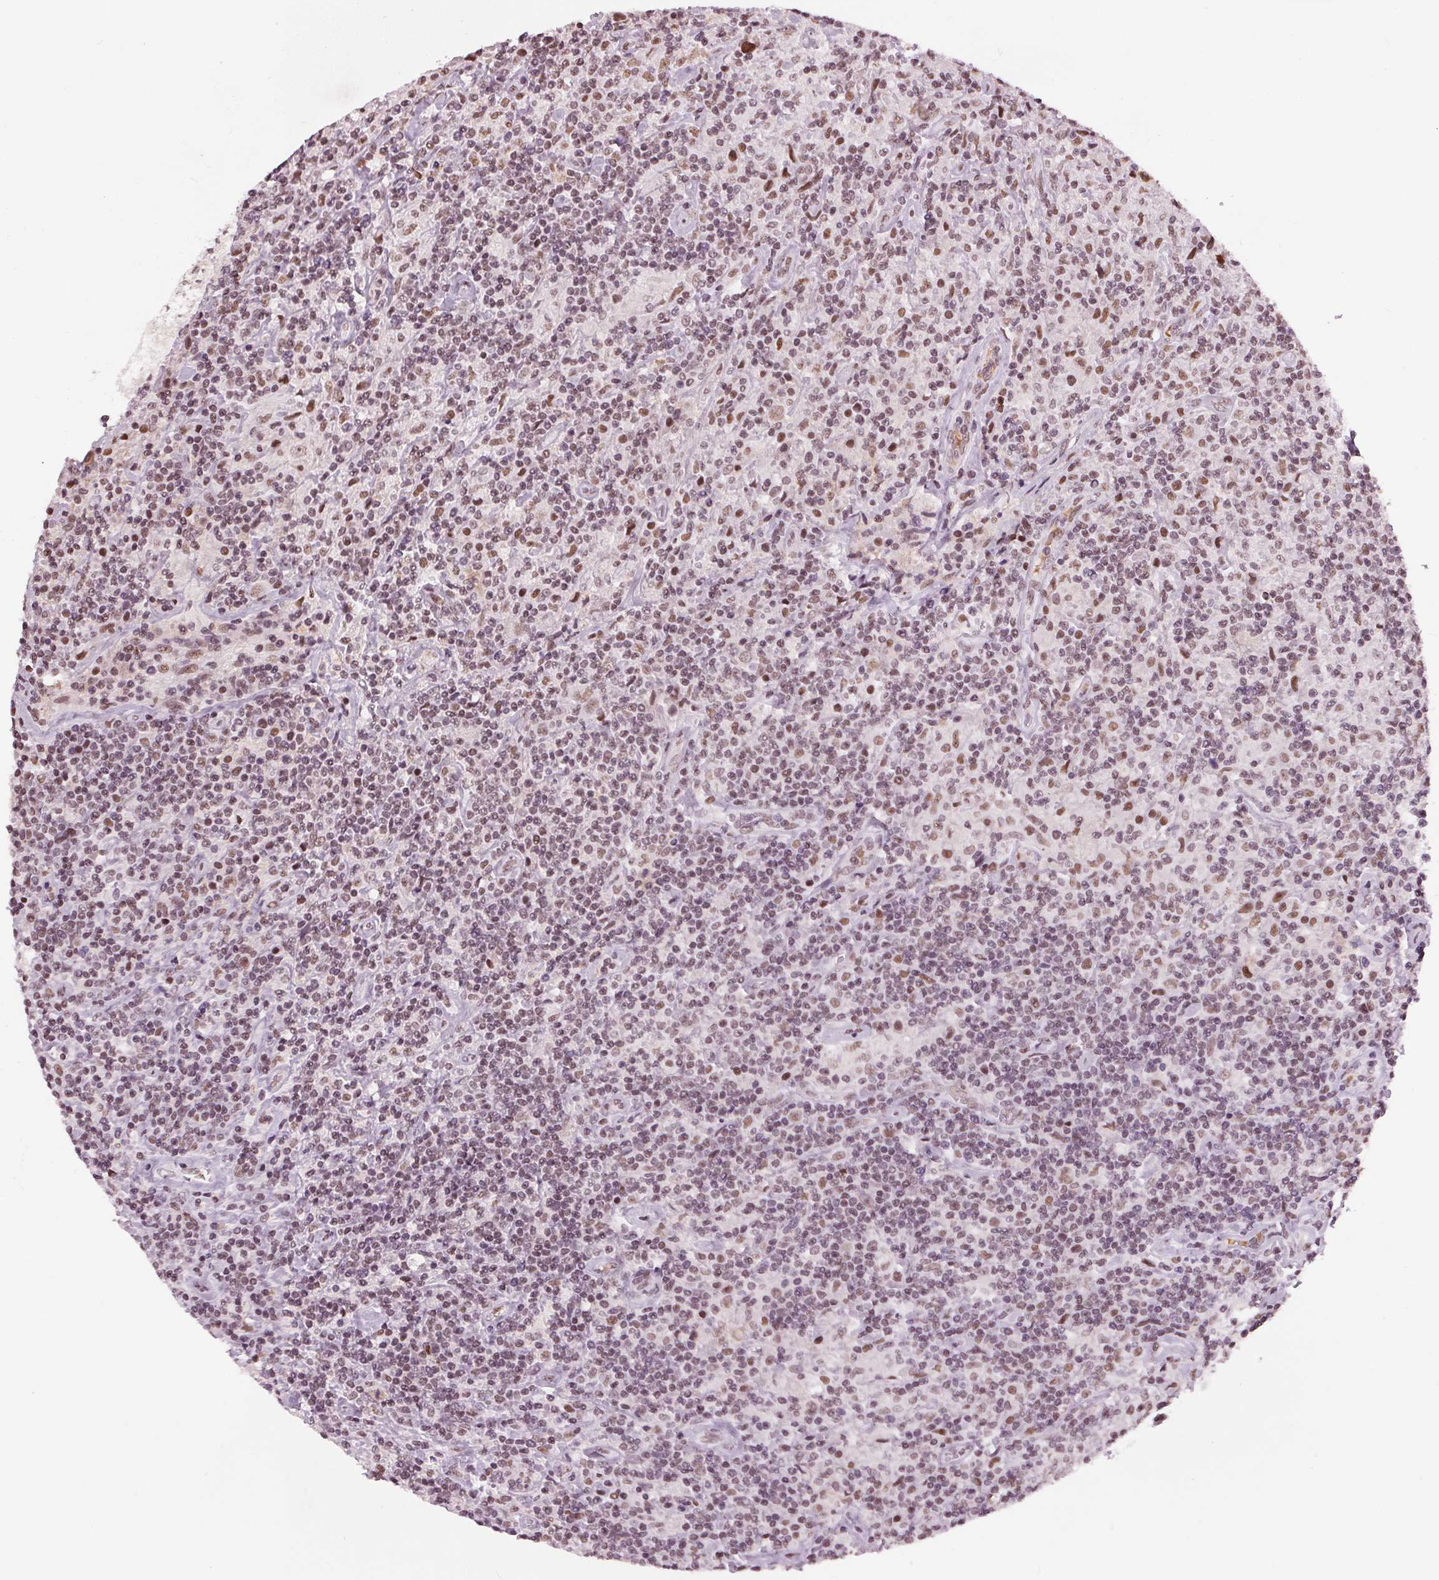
{"staining": {"intensity": "weak", "quantity": ">75%", "location": "nuclear"}, "tissue": "lymphoma", "cell_type": "Tumor cells", "image_type": "cancer", "snomed": [{"axis": "morphology", "description": "Hodgkin's disease, NOS"}, {"axis": "topography", "description": "Lymph node"}], "caption": "DAB (3,3'-diaminobenzidine) immunohistochemical staining of human lymphoma exhibits weak nuclear protein expression in about >75% of tumor cells.", "gene": "IWS1", "patient": {"sex": "male", "age": 70}}